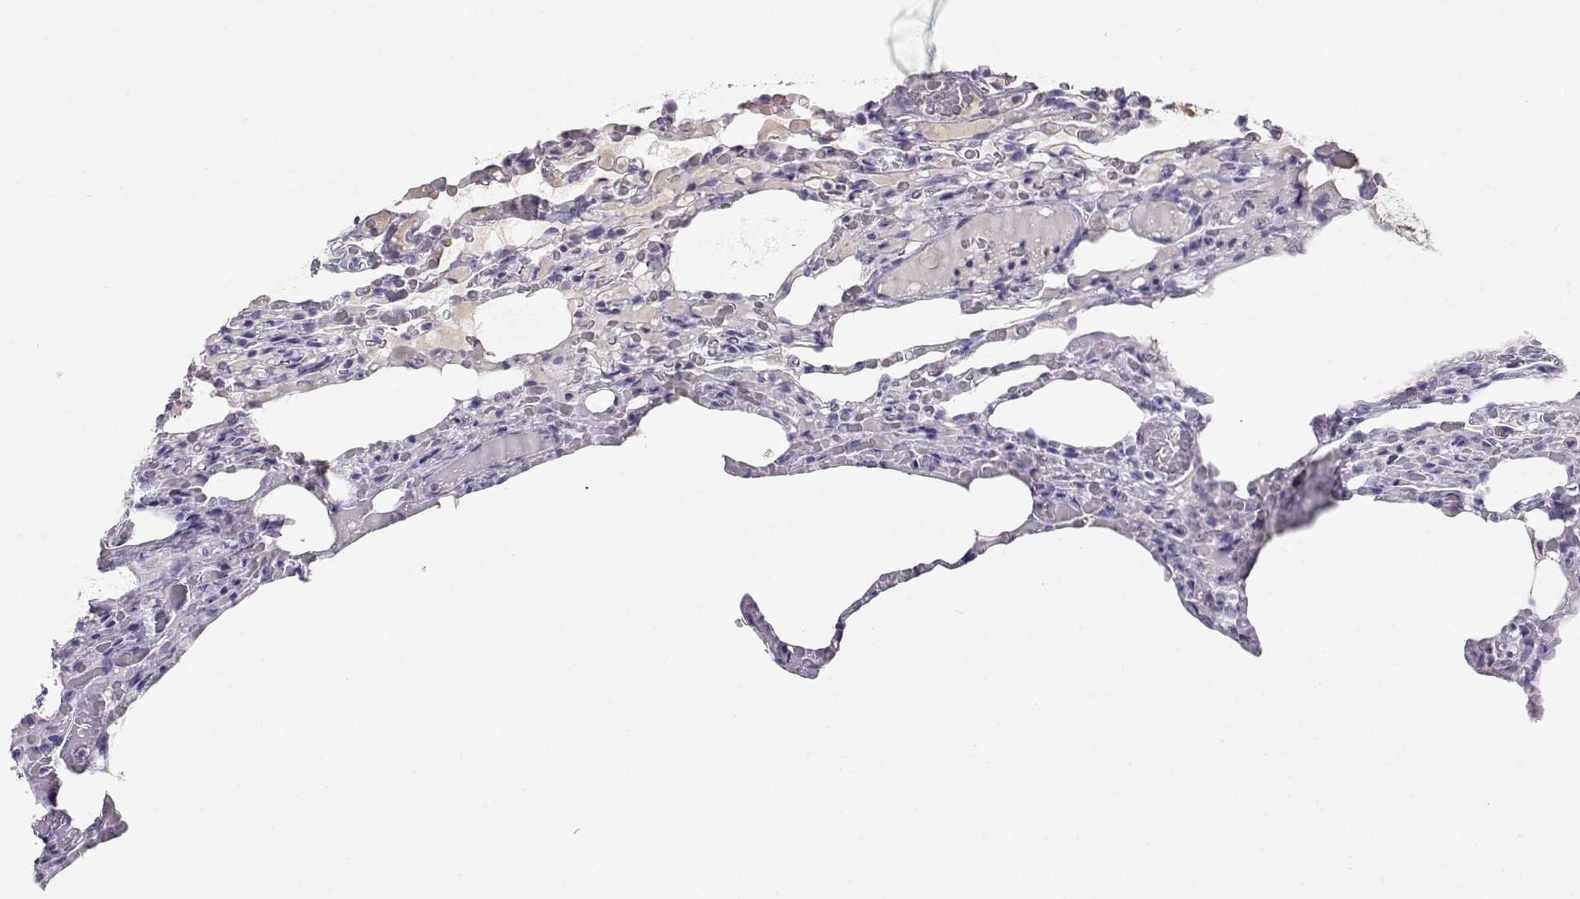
{"staining": {"intensity": "negative", "quantity": "none", "location": "none"}, "tissue": "lung", "cell_type": "Alveolar cells", "image_type": "normal", "snomed": [{"axis": "morphology", "description": "Normal tissue, NOS"}, {"axis": "topography", "description": "Lung"}], "caption": "The immunohistochemistry (IHC) histopathology image has no significant staining in alveolar cells of lung.", "gene": "OPN5", "patient": {"sex": "female", "age": 43}}